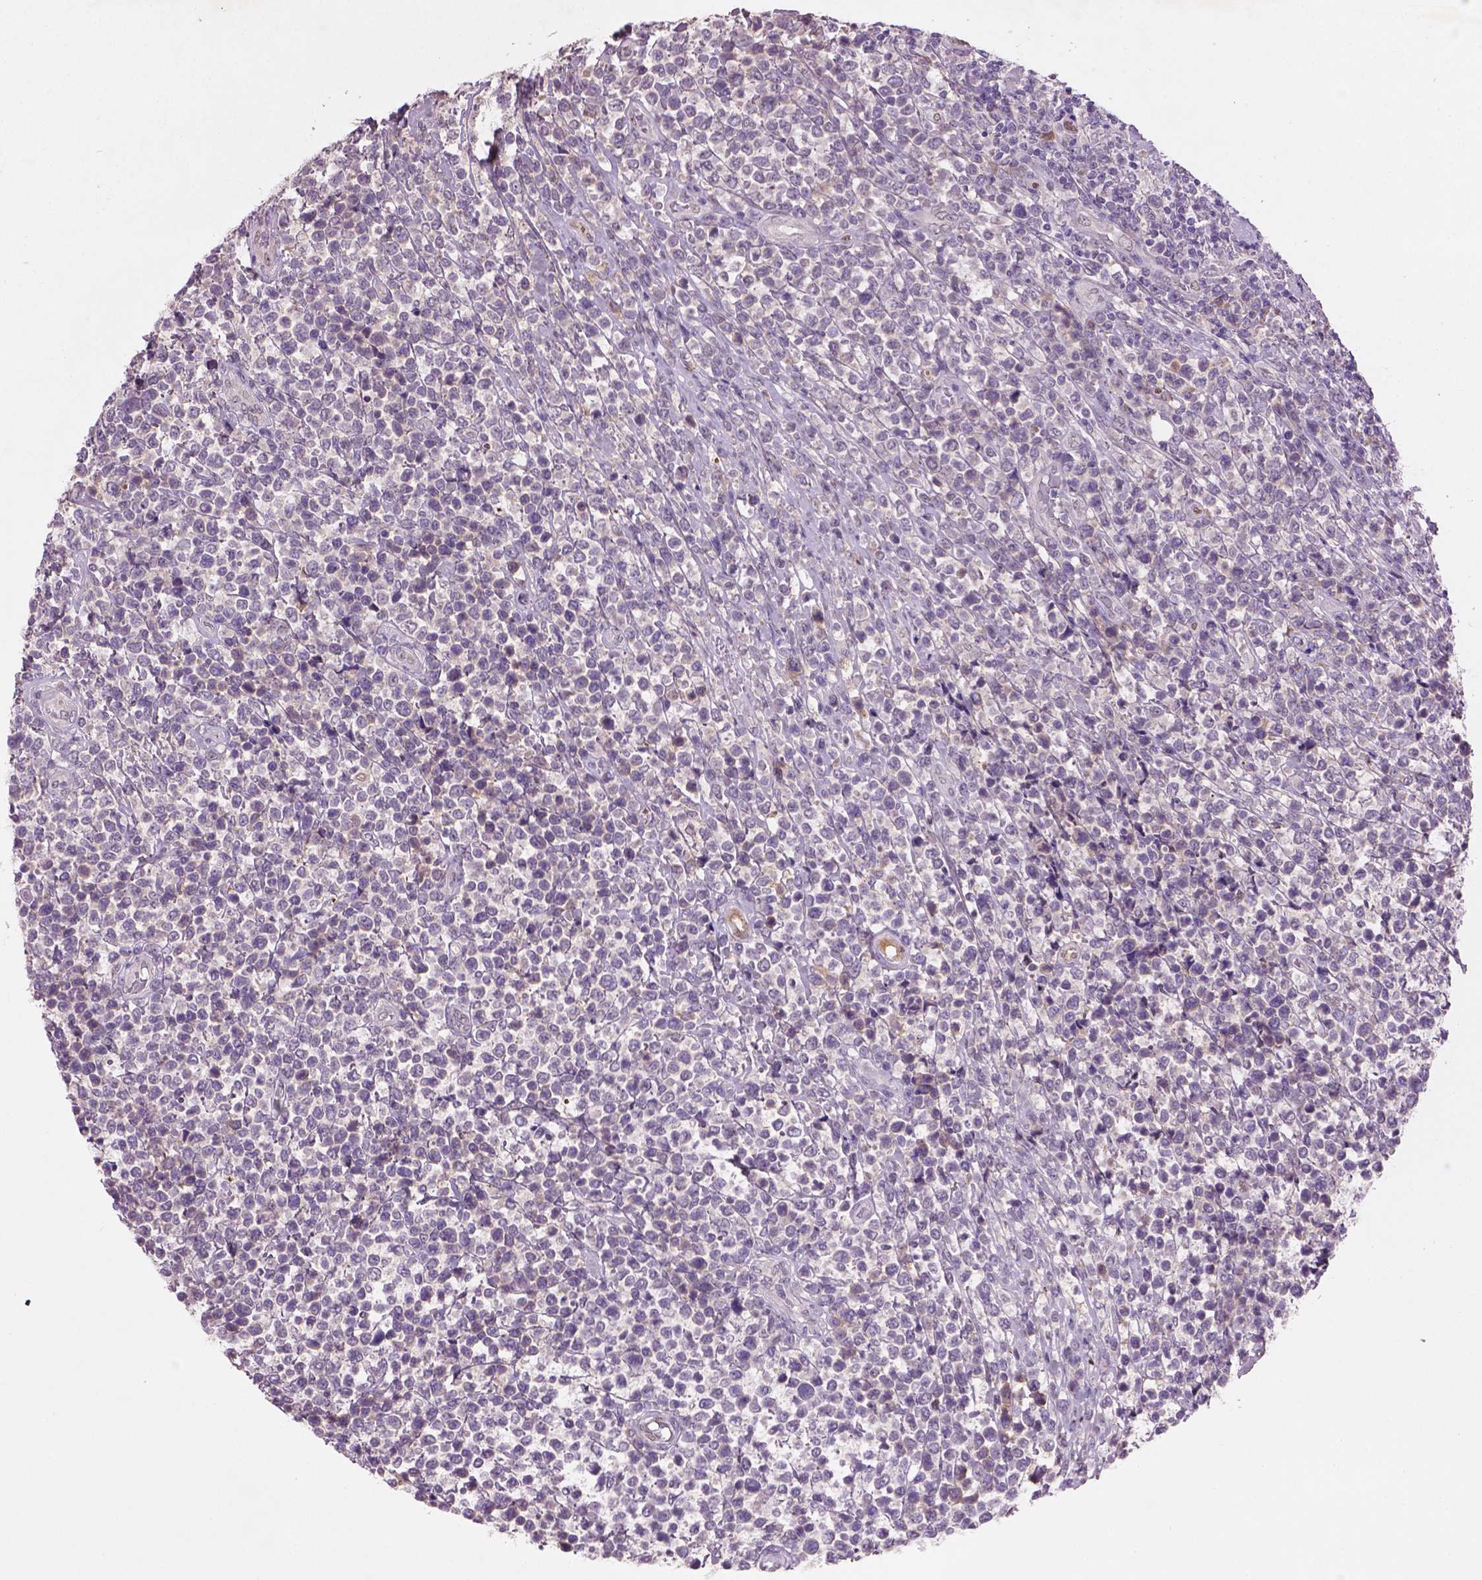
{"staining": {"intensity": "negative", "quantity": "none", "location": "none"}, "tissue": "lymphoma", "cell_type": "Tumor cells", "image_type": "cancer", "snomed": [{"axis": "morphology", "description": "Malignant lymphoma, non-Hodgkin's type, High grade"}, {"axis": "topography", "description": "Soft tissue"}], "caption": "A micrograph of human malignant lymphoma, non-Hodgkin's type (high-grade) is negative for staining in tumor cells.", "gene": "SOX17", "patient": {"sex": "female", "age": 56}}